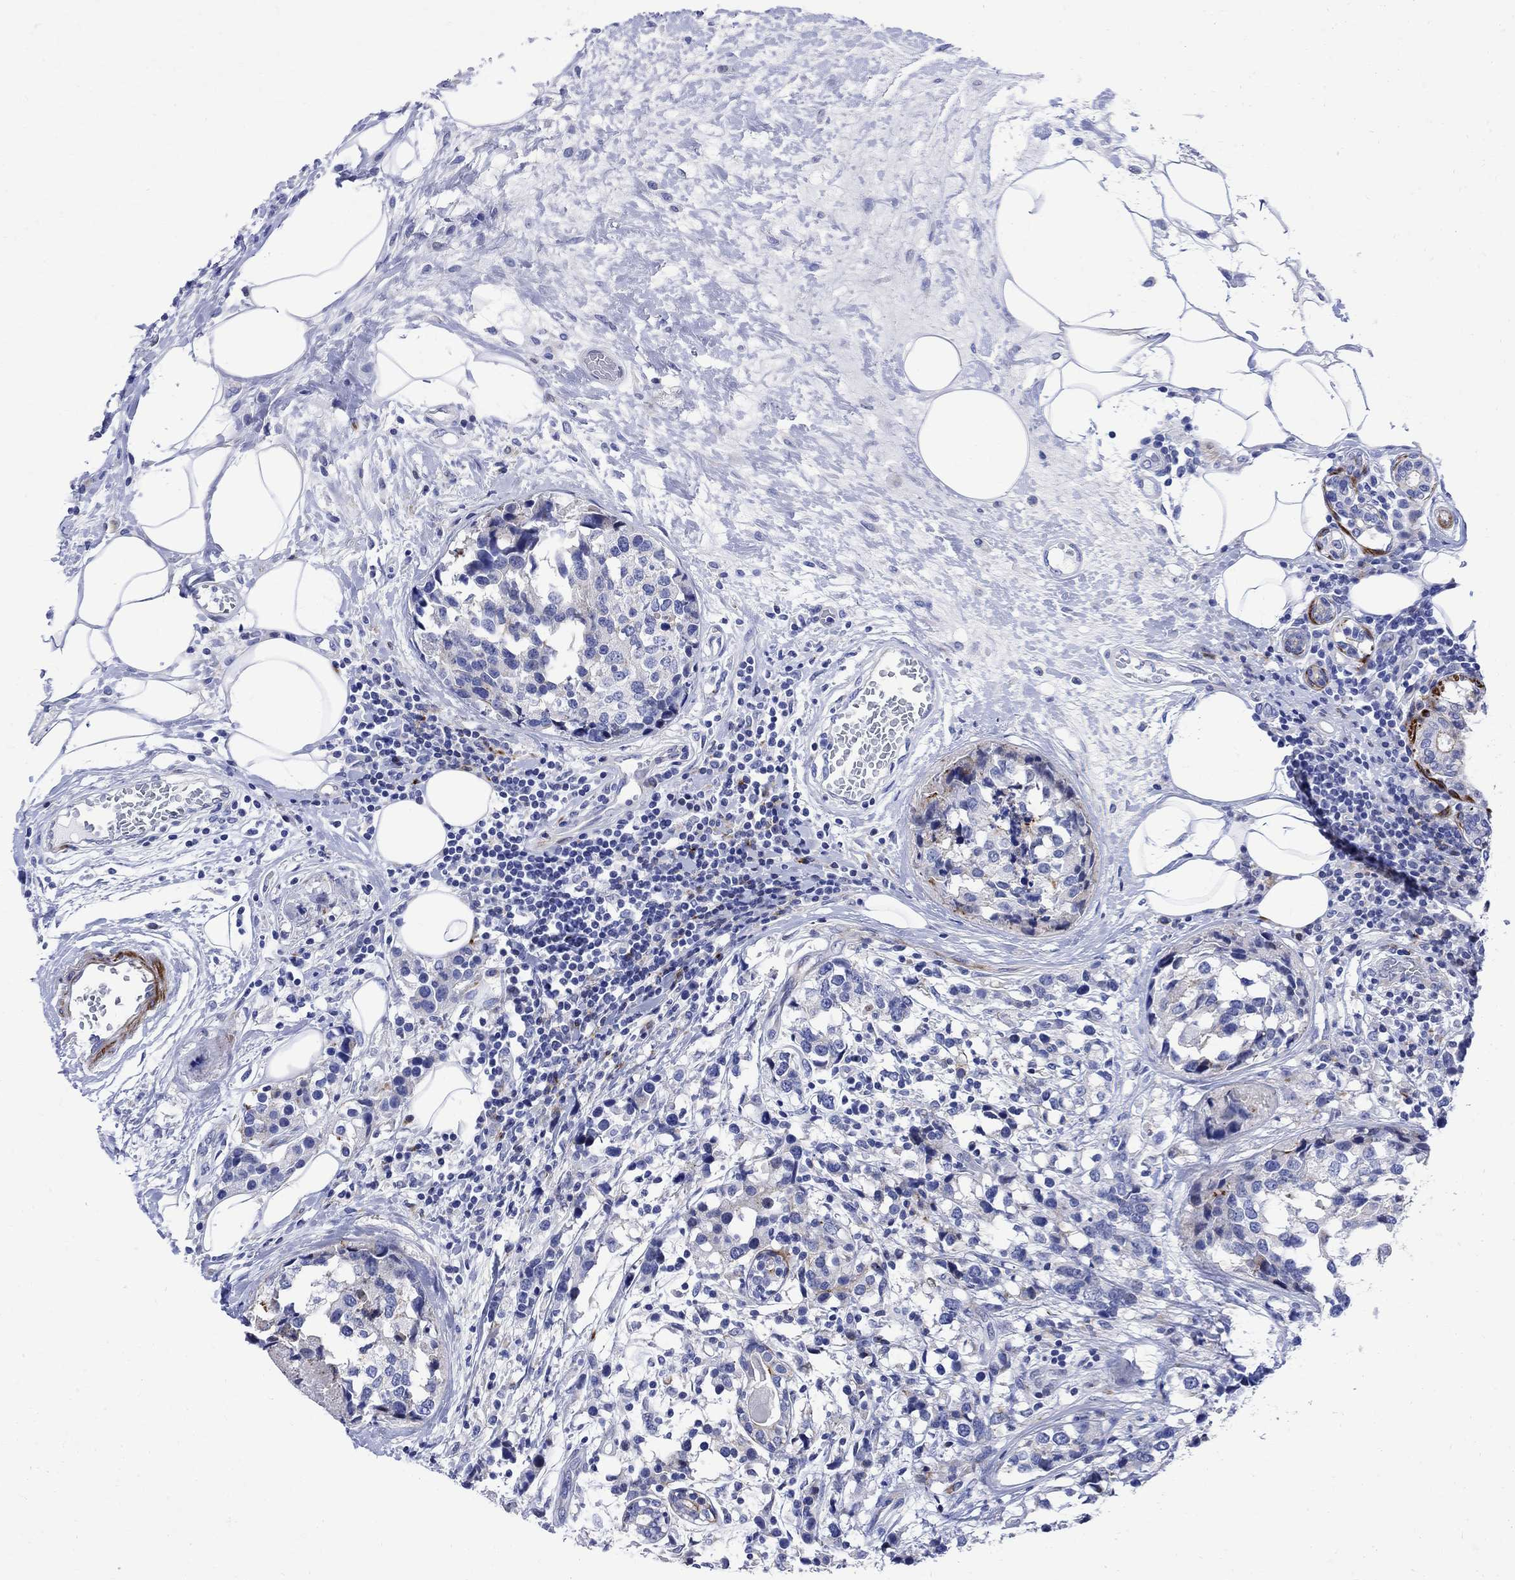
{"staining": {"intensity": "negative", "quantity": "none", "location": "none"}, "tissue": "breast cancer", "cell_type": "Tumor cells", "image_type": "cancer", "snomed": [{"axis": "morphology", "description": "Lobular carcinoma"}, {"axis": "topography", "description": "Breast"}], "caption": "This is an IHC histopathology image of human breast lobular carcinoma. There is no positivity in tumor cells.", "gene": "PARVB", "patient": {"sex": "female", "age": 59}}